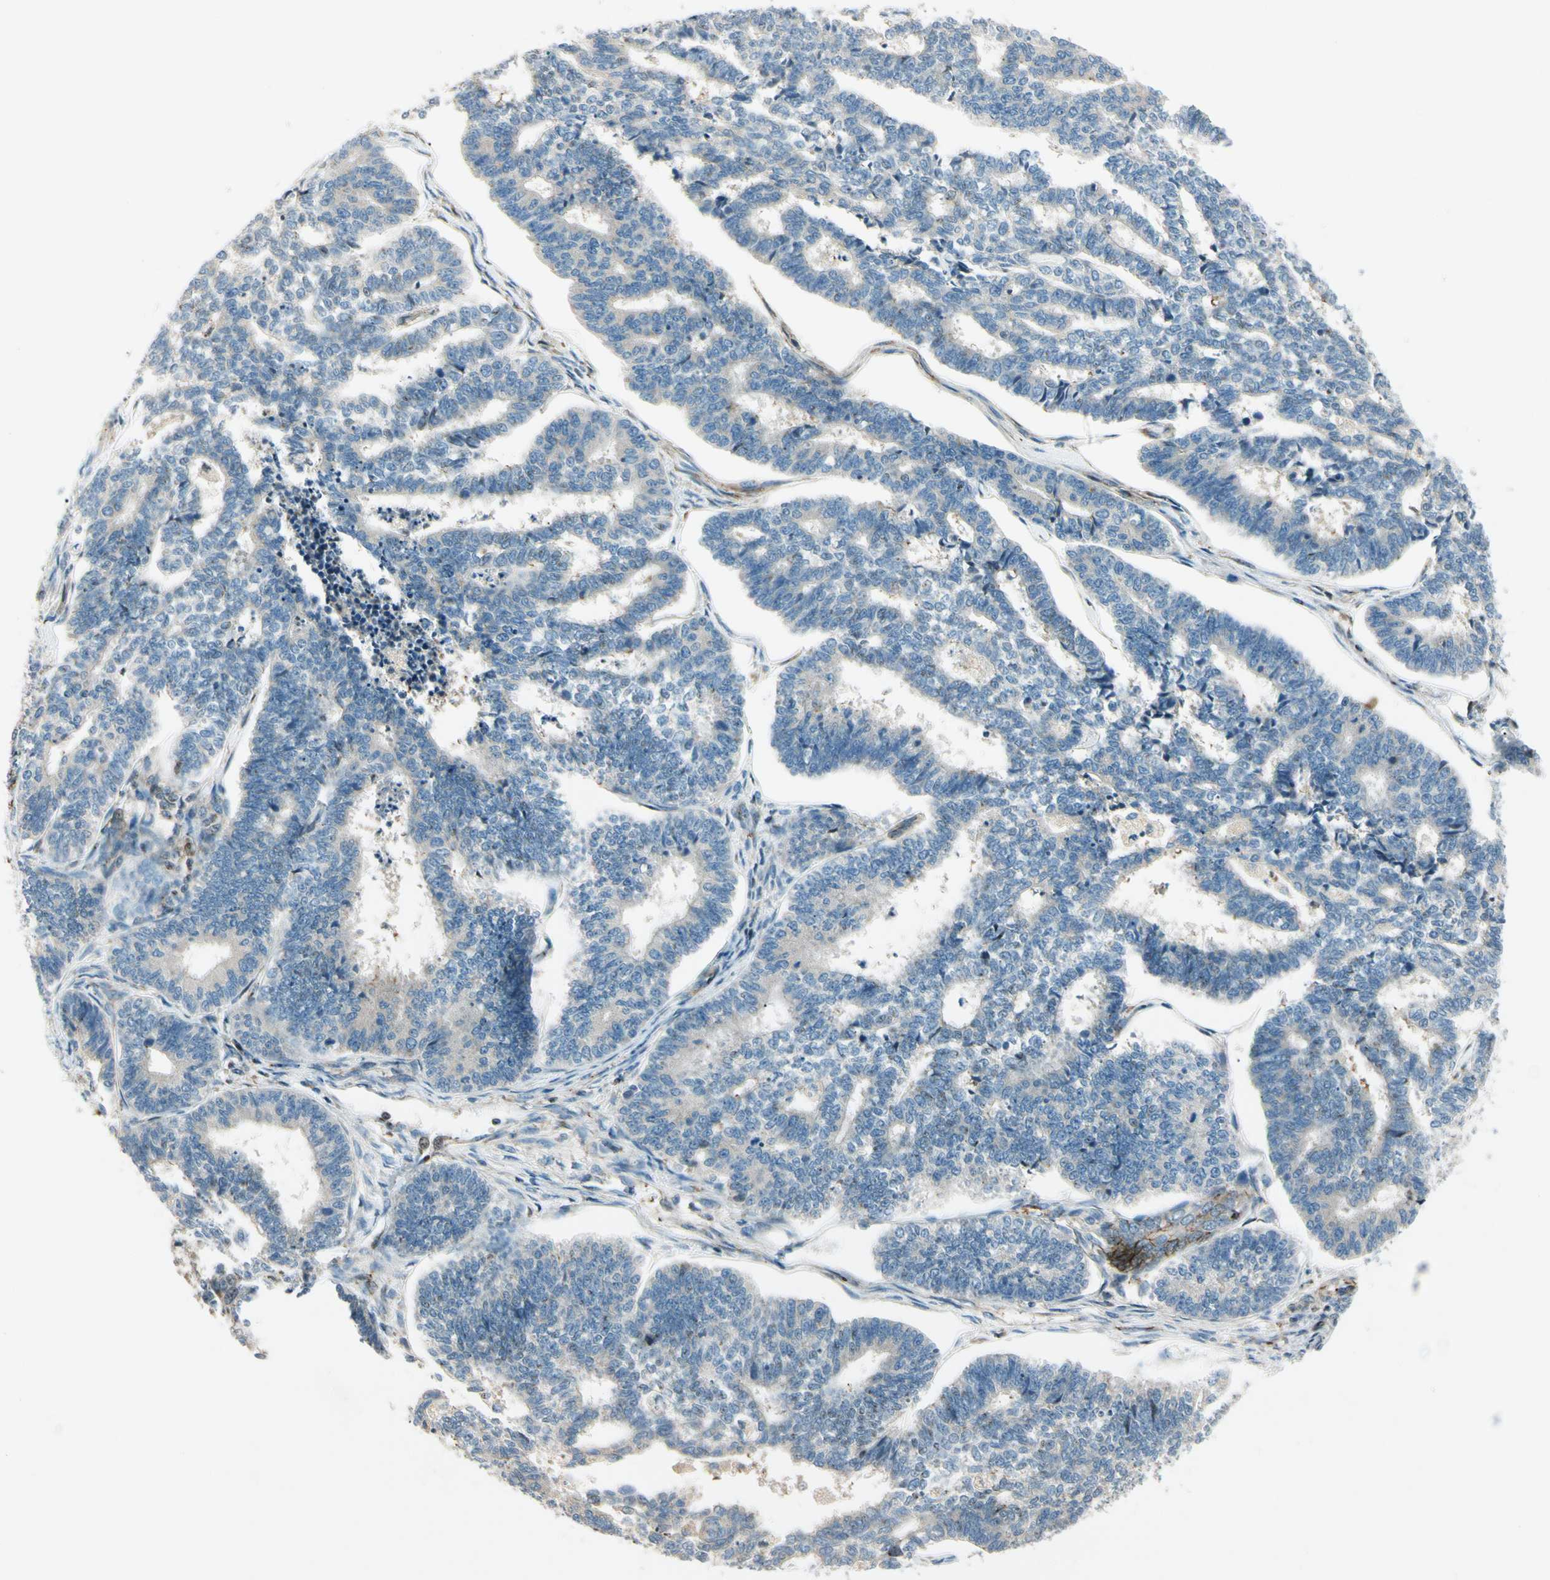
{"staining": {"intensity": "weak", "quantity": ">75%", "location": "cytoplasmic/membranous"}, "tissue": "endometrial cancer", "cell_type": "Tumor cells", "image_type": "cancer", "snomed": [{"axis": "morphology", "description": "Adenocarcinoma, NOS"}, {"axis": "topography", "description": "Endometrium"}], "caption": "Brown immunohistochemical staining in human adenocarcinoma (endometrial) displays weak cytoplasmic/membranous positivity in approximately >75% of tumor cells.", "gene": "CDH6", "patient": {"sex": "female", "age": 70}}